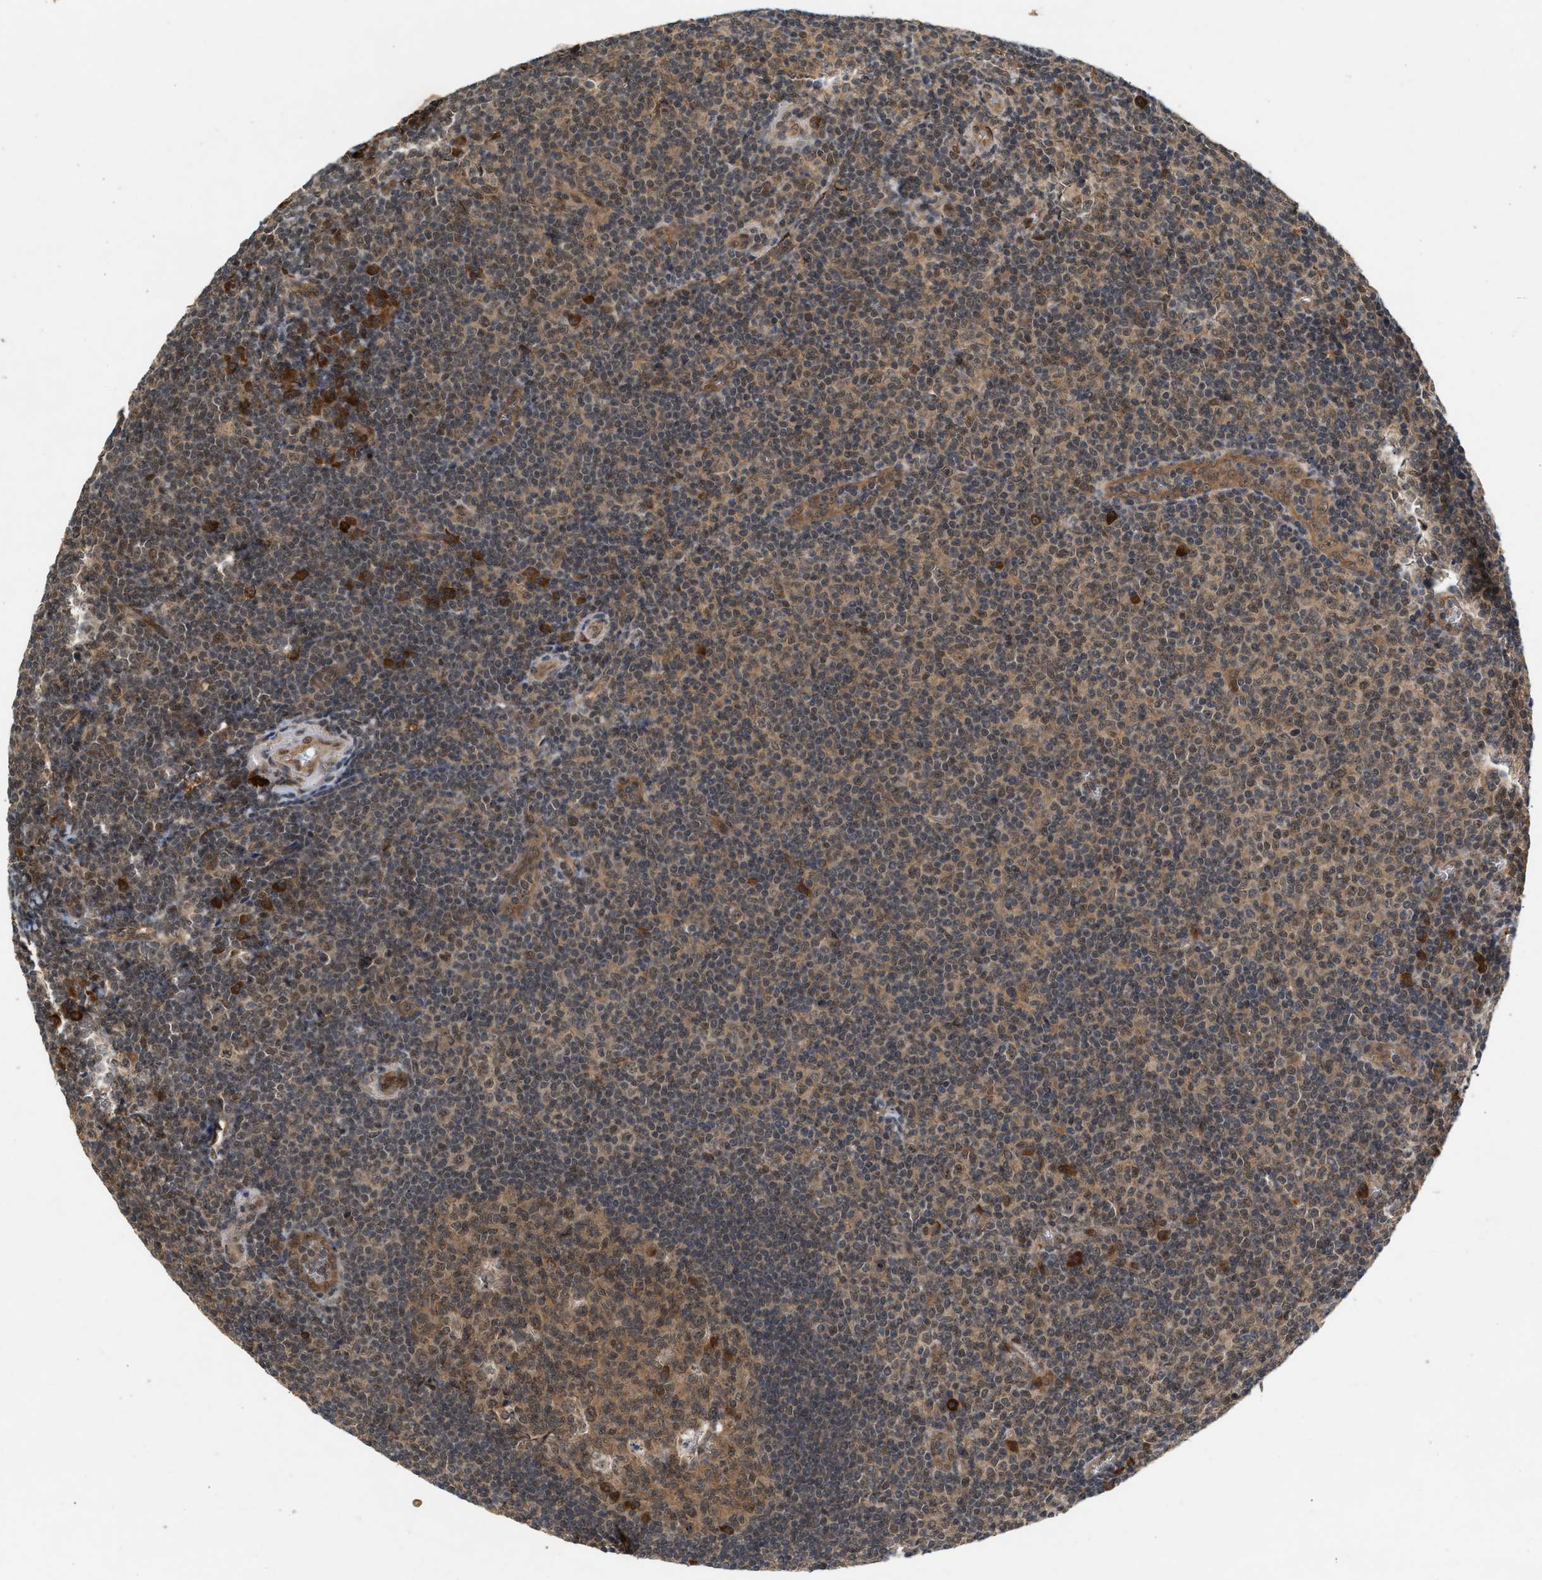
{"staining": {"intensity": "moderate", "quantity": ">75%", "location": "cytoplasmic/membranous"}, "tissue": "tonsil", "cell_type": "Germinal center cells", "image_type": "normal", "snomed": [{"axis": "morphology", "description": "Normal tissue, NOS"}, {"axis": "topography", "description": "Tonsil"}], "caption": "Immunohistochemistry (IHC) micrograph of normal tonsil: tonsil stained using immunohistochemistry shows medium levels of moderate protein expression localized specifically in the cytoplasmic/membranous of germinal center cells, appearing as a cytoplasmic/membranous brown color.", "gene": "RUSC2", "patient": {"sex": "male", "age": 37}}